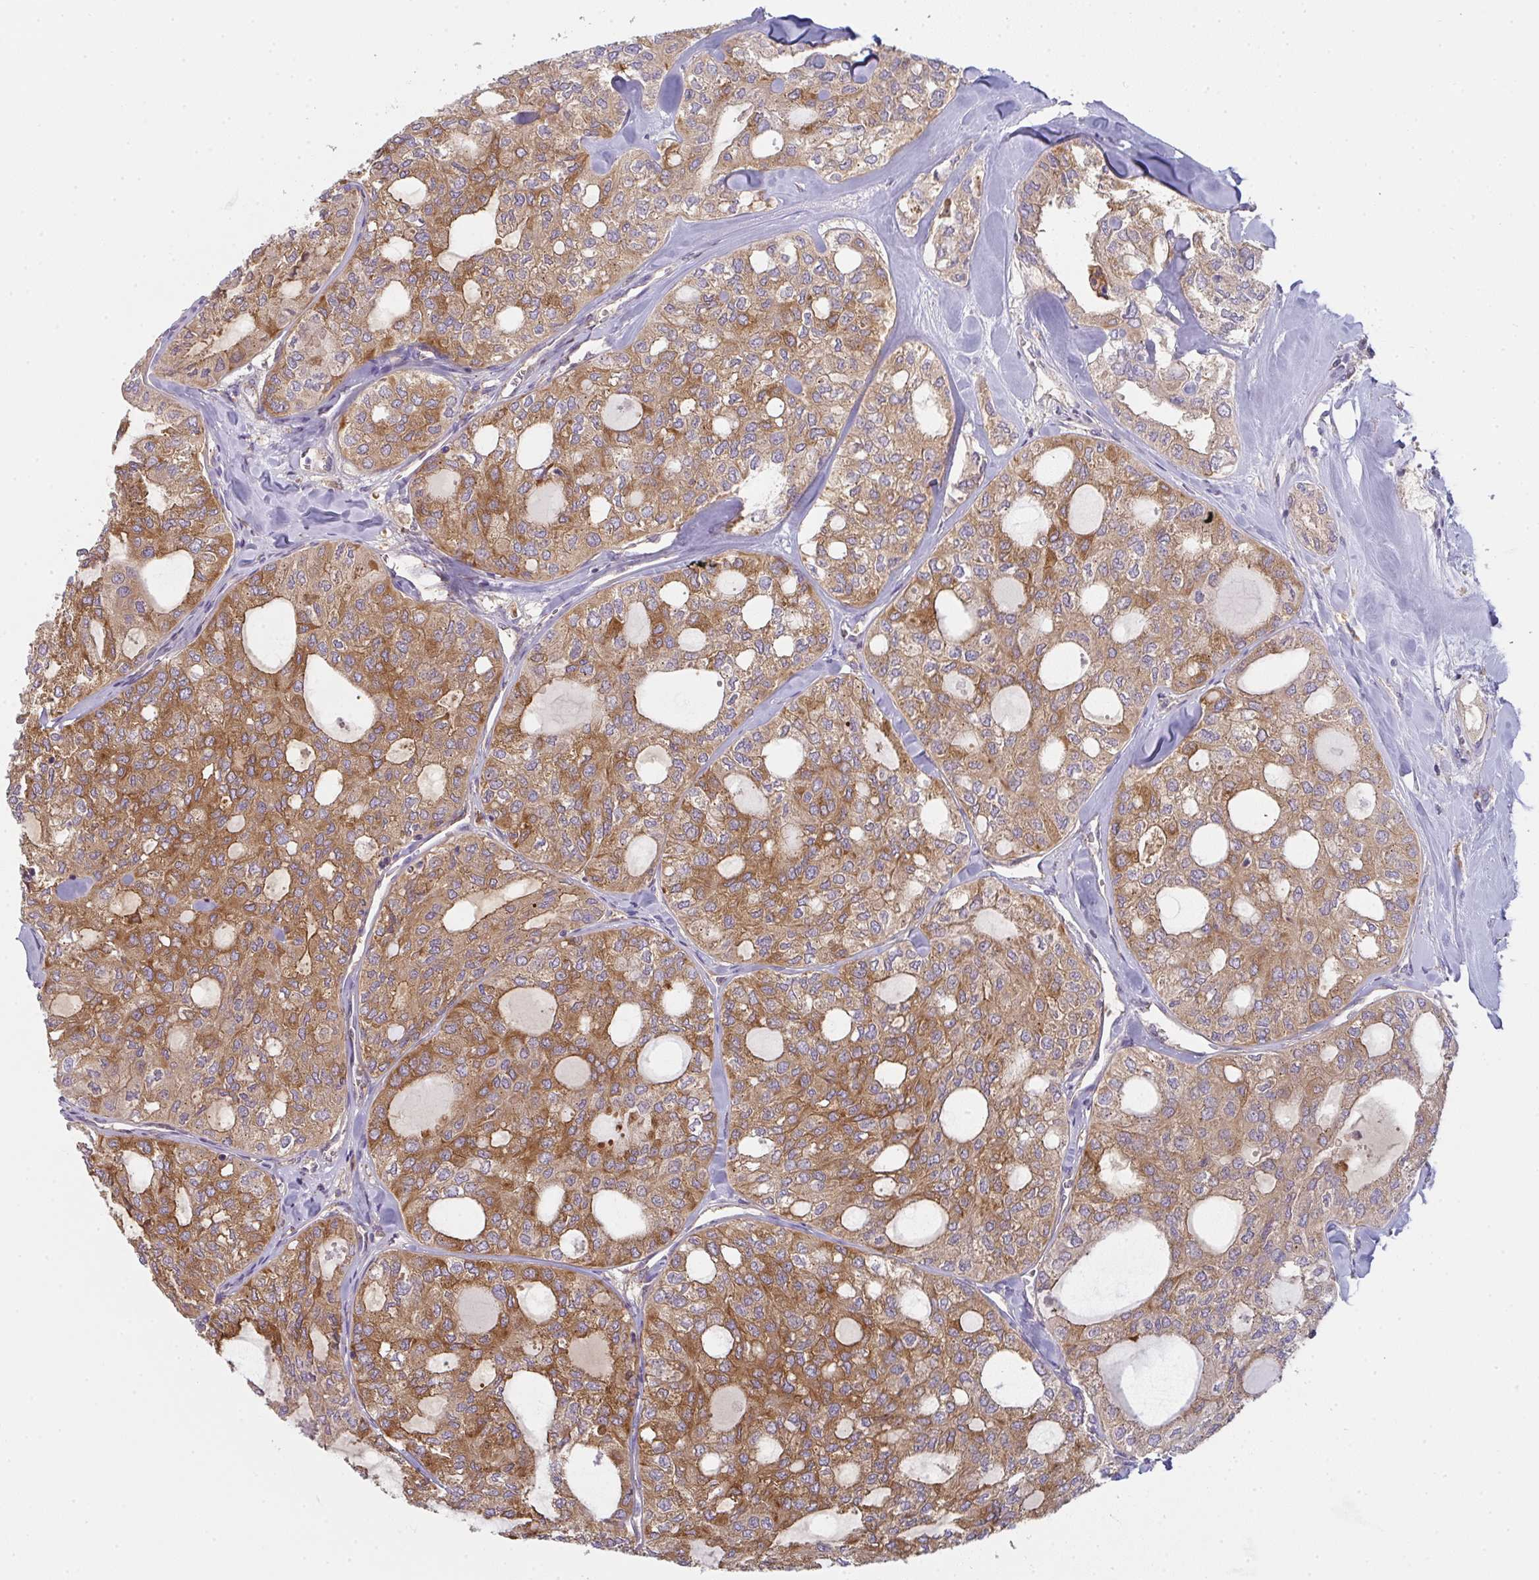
{"staining": {"intensity": "moderate", "quantity": ">75%", "location": "cytoplasmic/membranous"}, "tissue": "thyroid cancer", "cell_type": "Tumor cells", "image_type": "cancer", "snomed": [{"axis": "morphology", "description": "Follicular adenoma carcinoma, NOS"}, {"axis": "topography", "description": "Thyroid gland"}], "caption": "This is an image of immunohistochemistry staining of thyroid cancer, which shows moderate staining in the cytoplasmic/membranous of tumor cells.", "gene": "SNX5", "patient": {"sex": "male", "age": 75}}